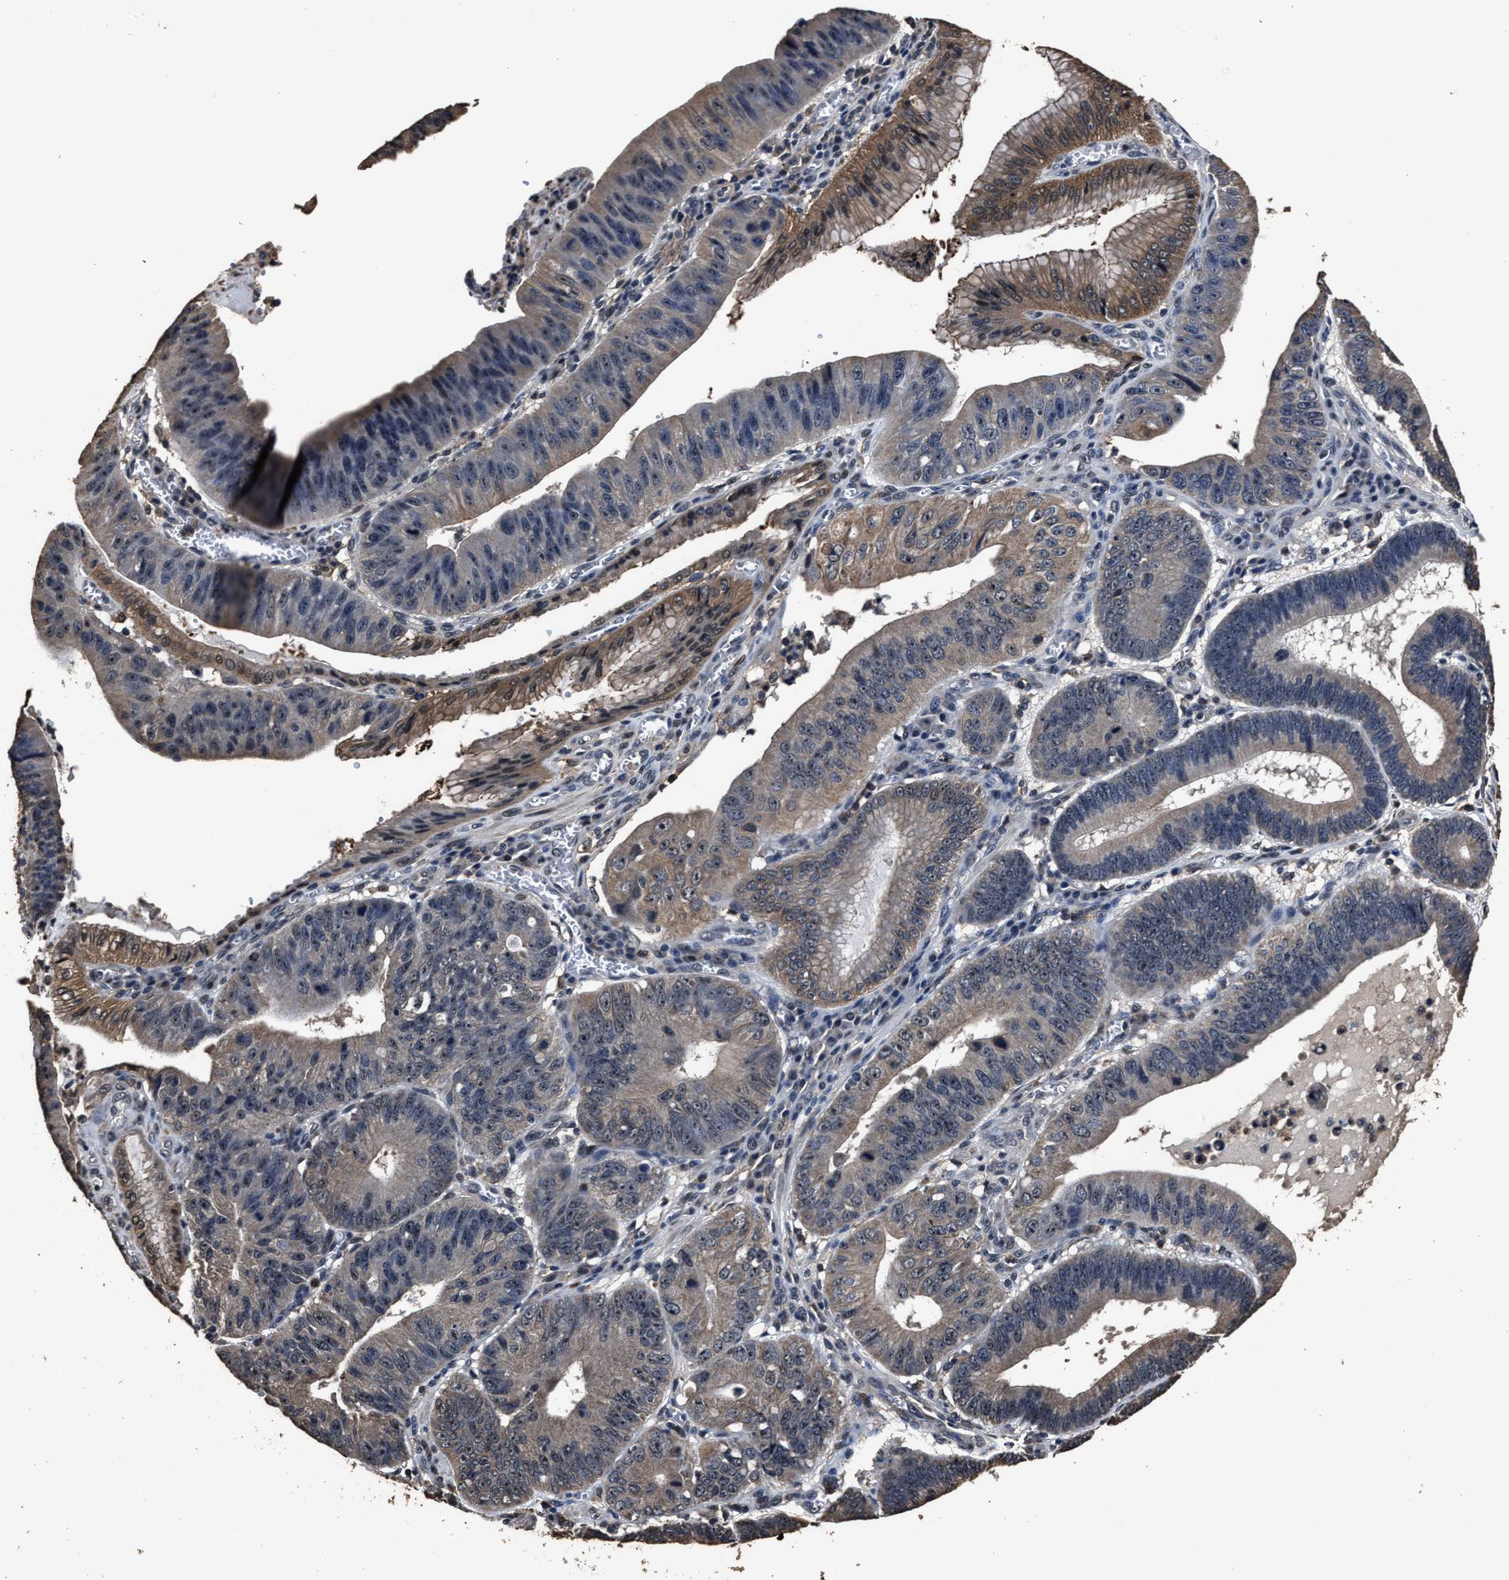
{"staining": {"intensity": "weak", "quantity": "25%-75%", "location": "cytoplasmic/membranous,nuclear"}, "tissue": "stomach cancer", "cell_type": "Tumor cells", "image_type": "cancer", "snomed": [{"axis": "morphology", "description": "Adenocarcinoma, NOS"}, {"axis": "topography", "description": "Stomach"}], "caption": "Tumor cells exhibit low levels of weak cytoplasmic/membranous and nuclear positivity in approximately 25%-75% of cells in human stomach cancer.", "gene": "RSBN1L", "patient": {"sex": "male", "age": 59}}